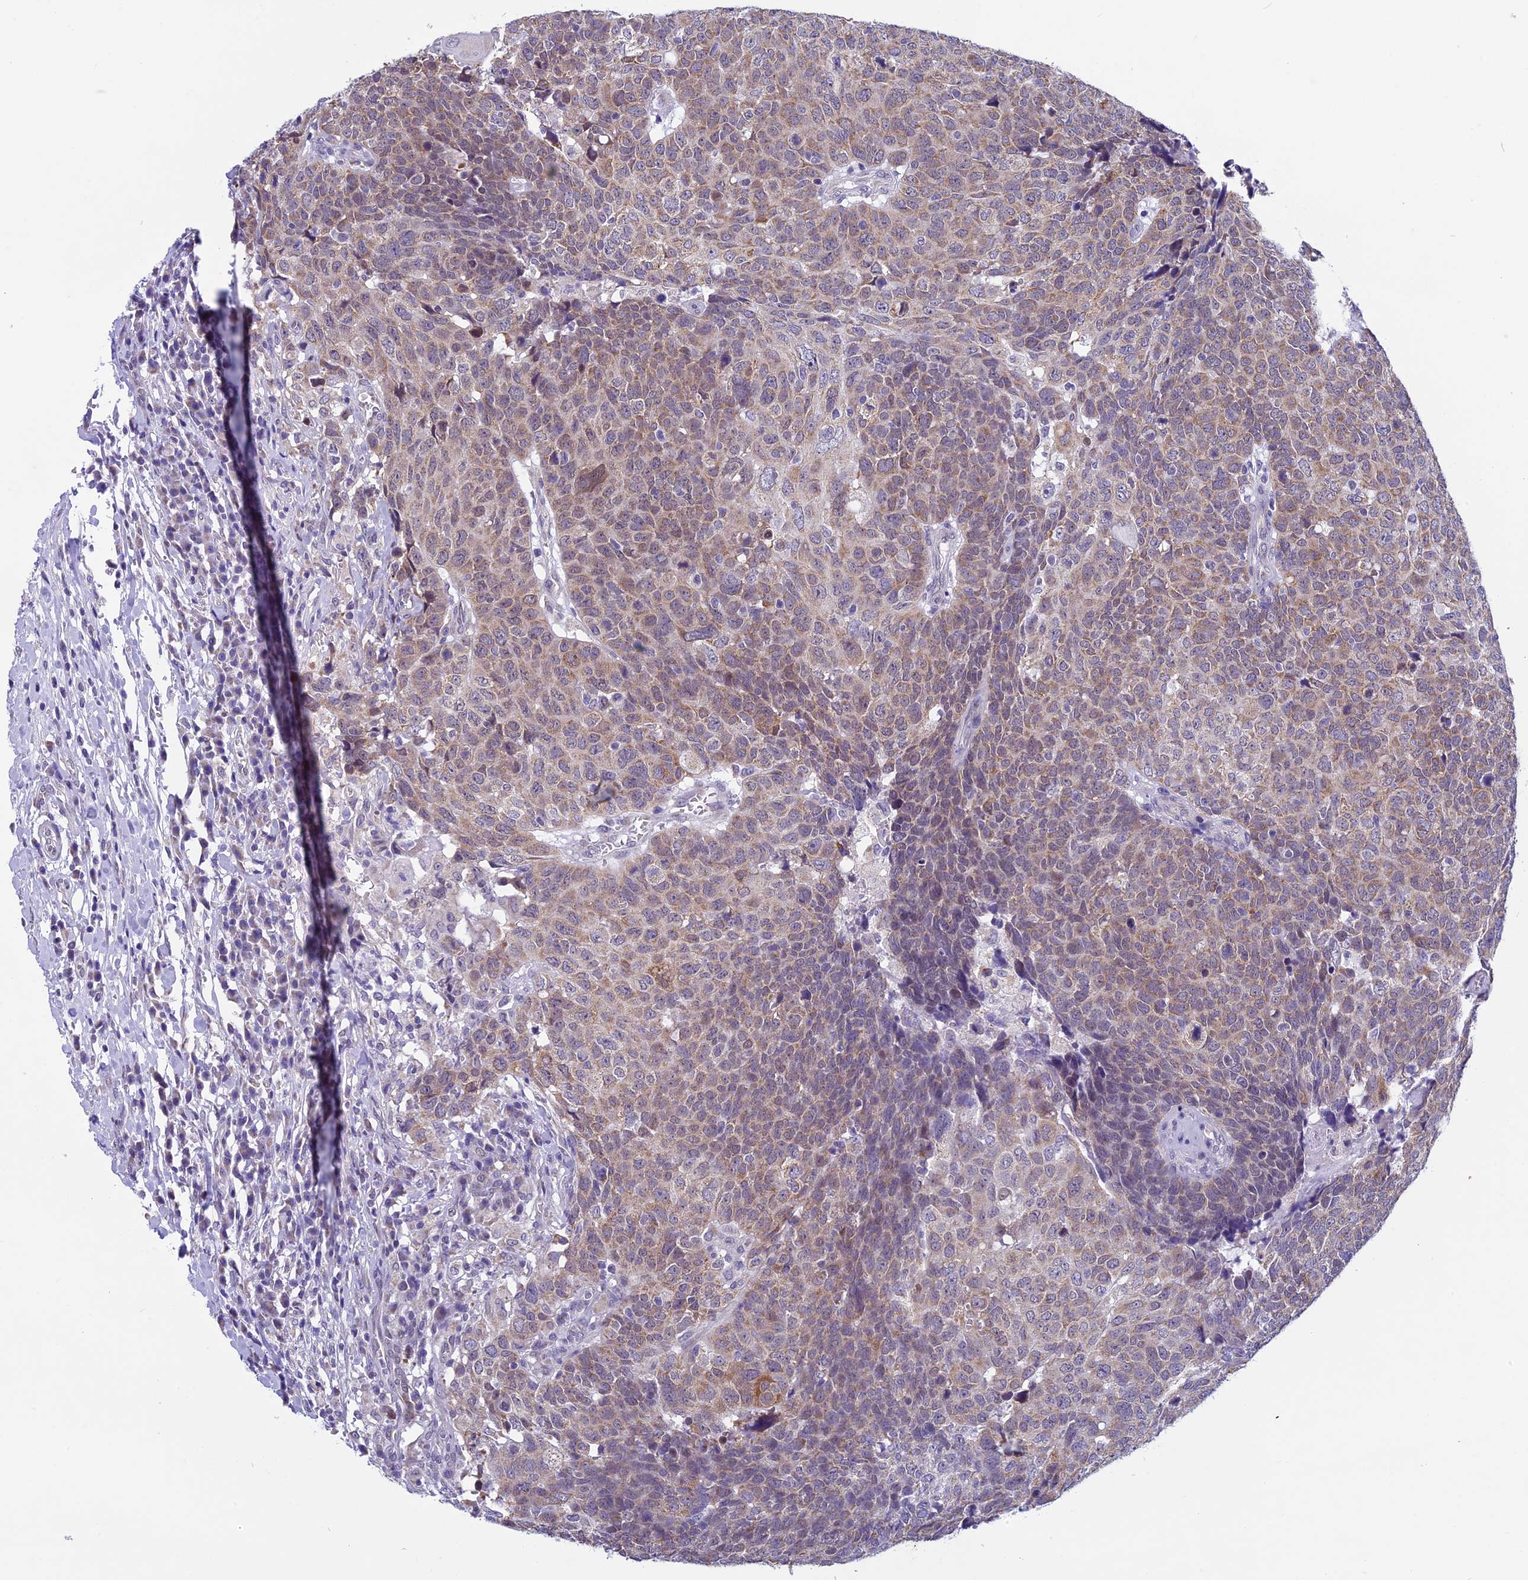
{"staining": {"intensity": "moderate", "quantity": ">75%", "location": "cytoplasmic/membranous"}, "tissue": "head and neck cancer", "cell_type": "Tumor cells", "image_type": "cancer", "snomed": [{"axis": "morphology", "description": "Squamous cell carcinoma, NOS"}, {"axis": "topography", "description": "Head-Neck"}], "caption": "Protein staining by immunohistochemistry (IHC) reveals moderate cytoplasmic/membranous positivity in approximately >75% of tumor cells in head and neck cancer.", "gene": "ZNF317", "patient": {"sex": "male", "age": 66}}